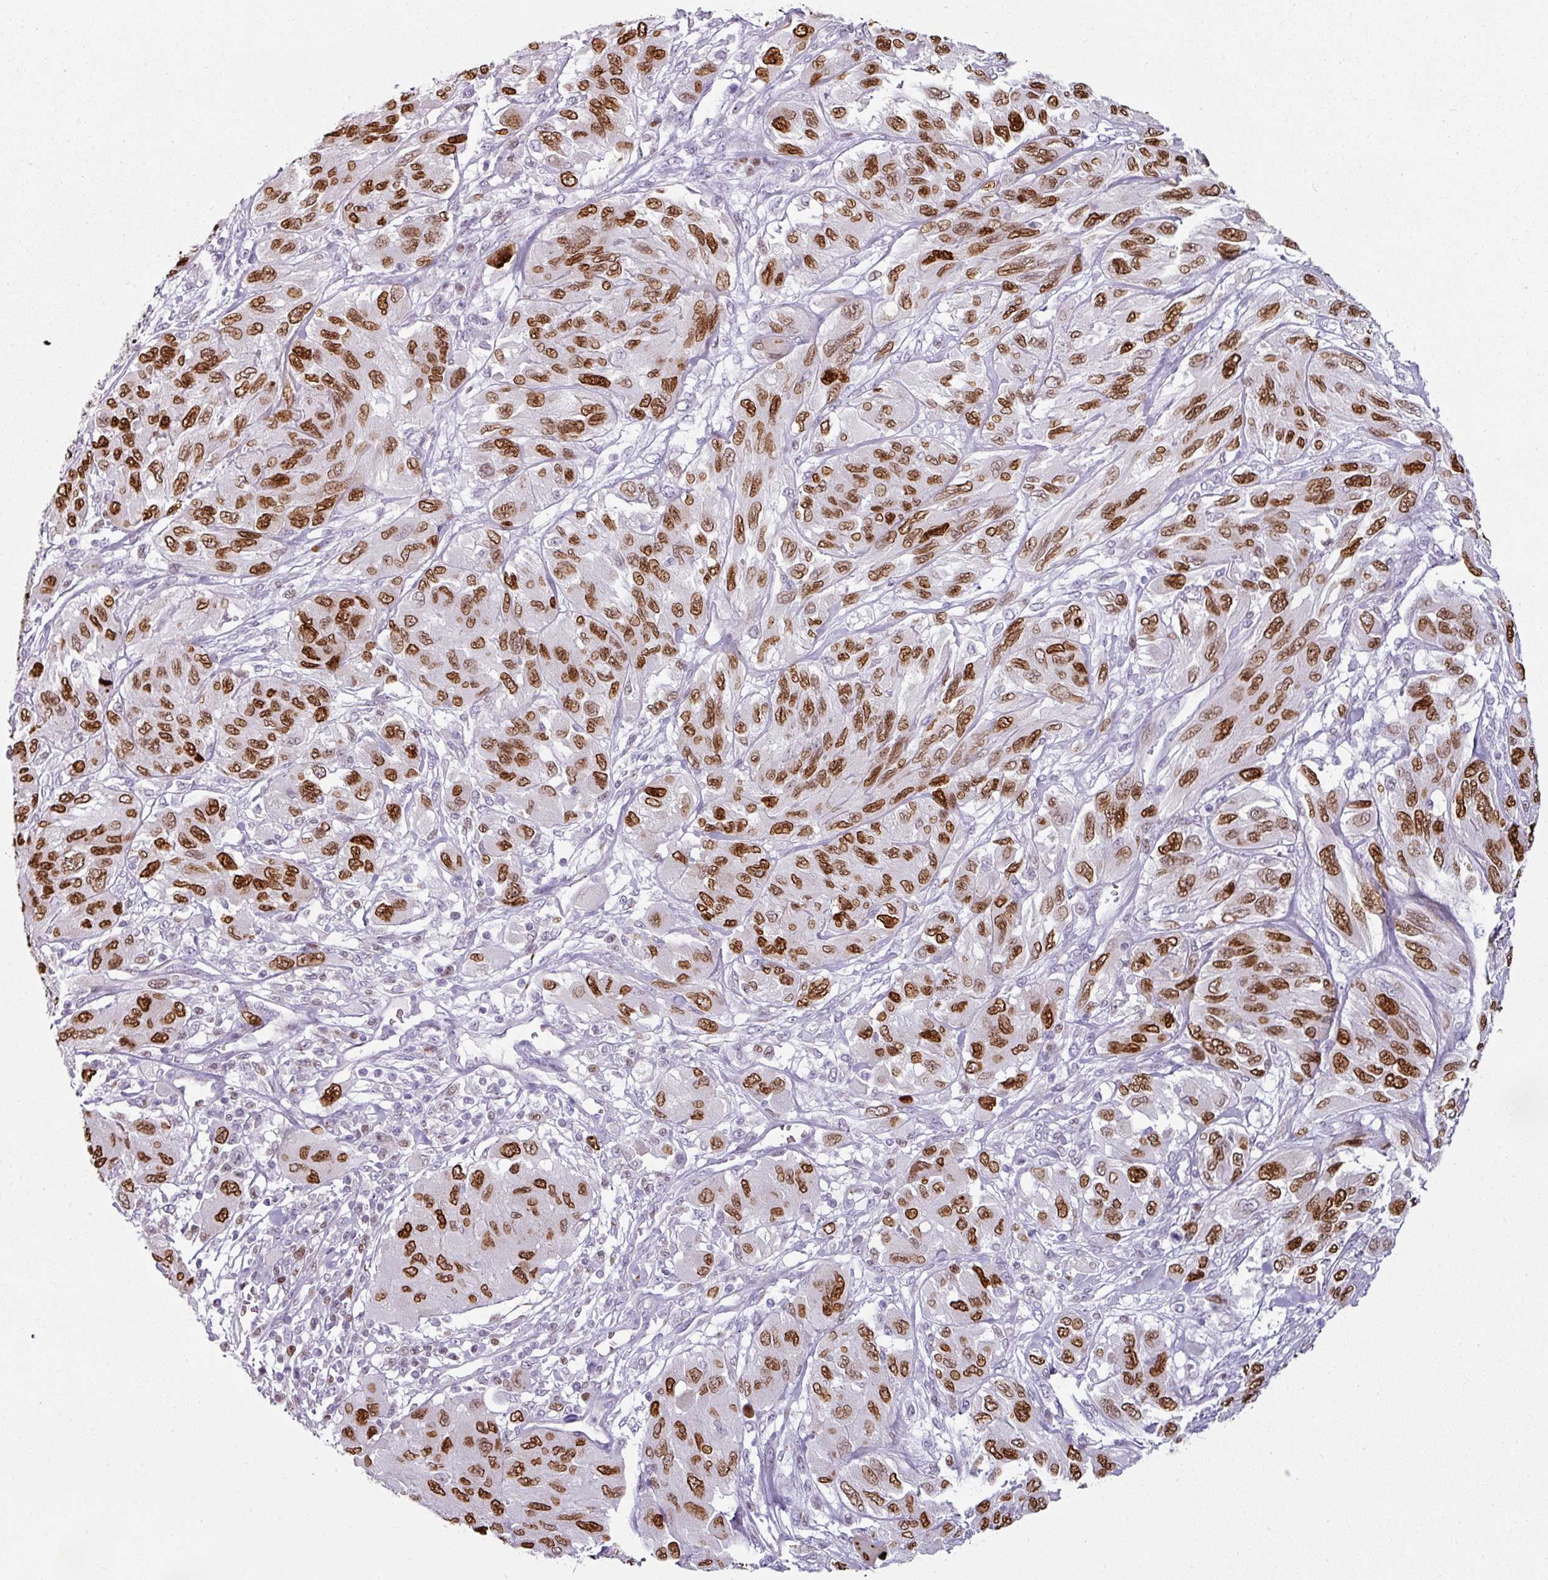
{"staining": {"intensity": "strong", "quantity": ">75%", "location": "nuclear"}, "tissue": "melanoma", "cell_type": "Tumor cells", "image_type": "cancer", "snomed": [{"axis": "morphology", "description": "Malignant melanoma, NOS"}, {"axis": "topography", "description": "Skin"}], "caption": "Human malignant melanoma stained for a protein (brown) shows strong nuclear positive staining in about >75% of tumor cells.", "gene": "SYT8", "patient": {"sex": "female", "age": 91}}